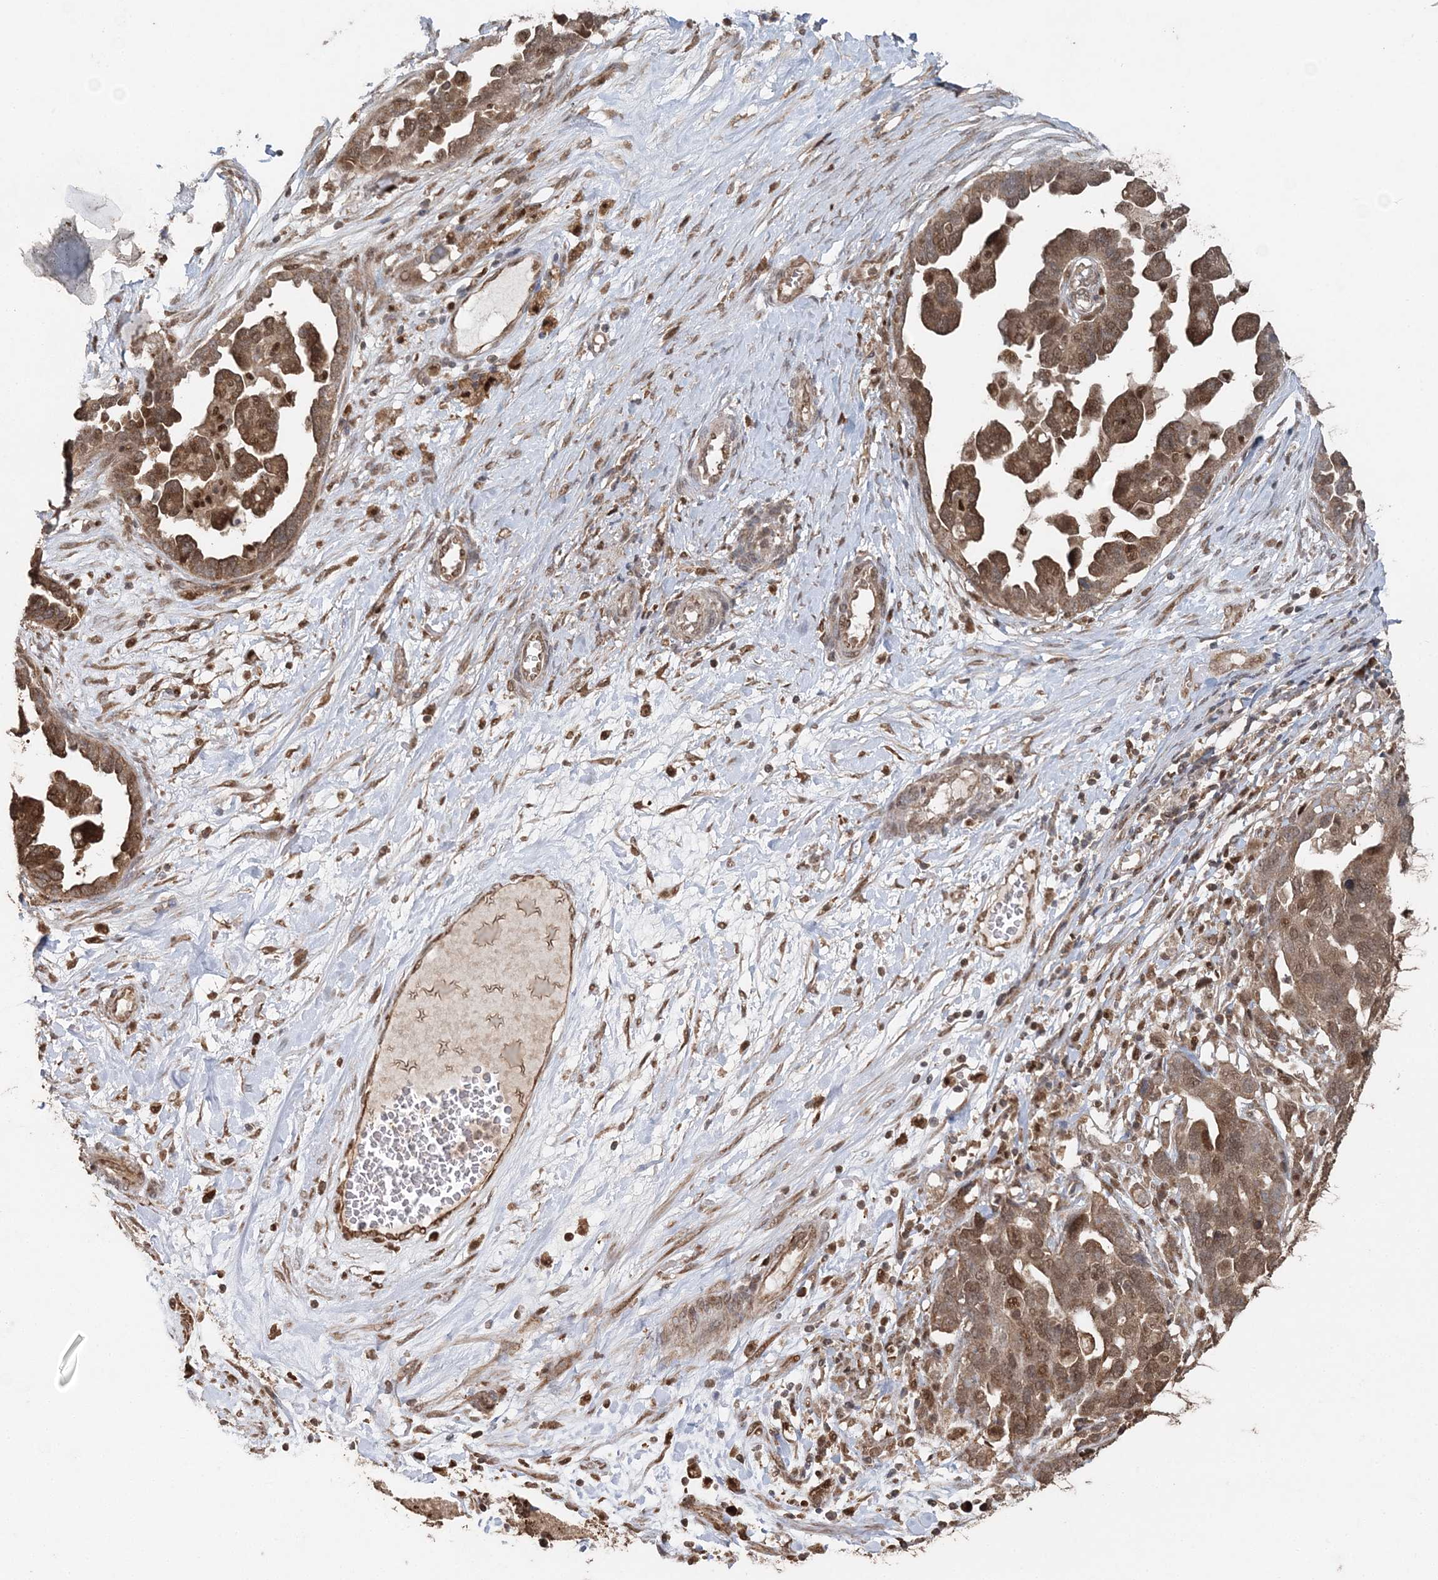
{"staining": {"intensity": "moderate", "quantity": ">75%", "location": "cytoplasmic/membranous,nuclear"}, "tissue": "ovarian cancer", "cell_type": "Tumor cells", "image_type": "cancer", "snomed": [{"axis": "morphology", "description": "Cystadenocarcinoma, serous, NOS"}, {"axis": "topography", "description": "Ovary"}], "caption": "Ovarian cancer was stained to show a protein in brown. There is medium levels of moderate cytoplasmic/membranous and nuclear staining in about >75% of tumor cells. The staining was performed using DAB to visualize the protein expression in brown, while the nuclei were stained in blue with hematoxylin (Magnification: 20x).", "gene": "SLU7", "patient": {"sex": "female", "age": 54}}